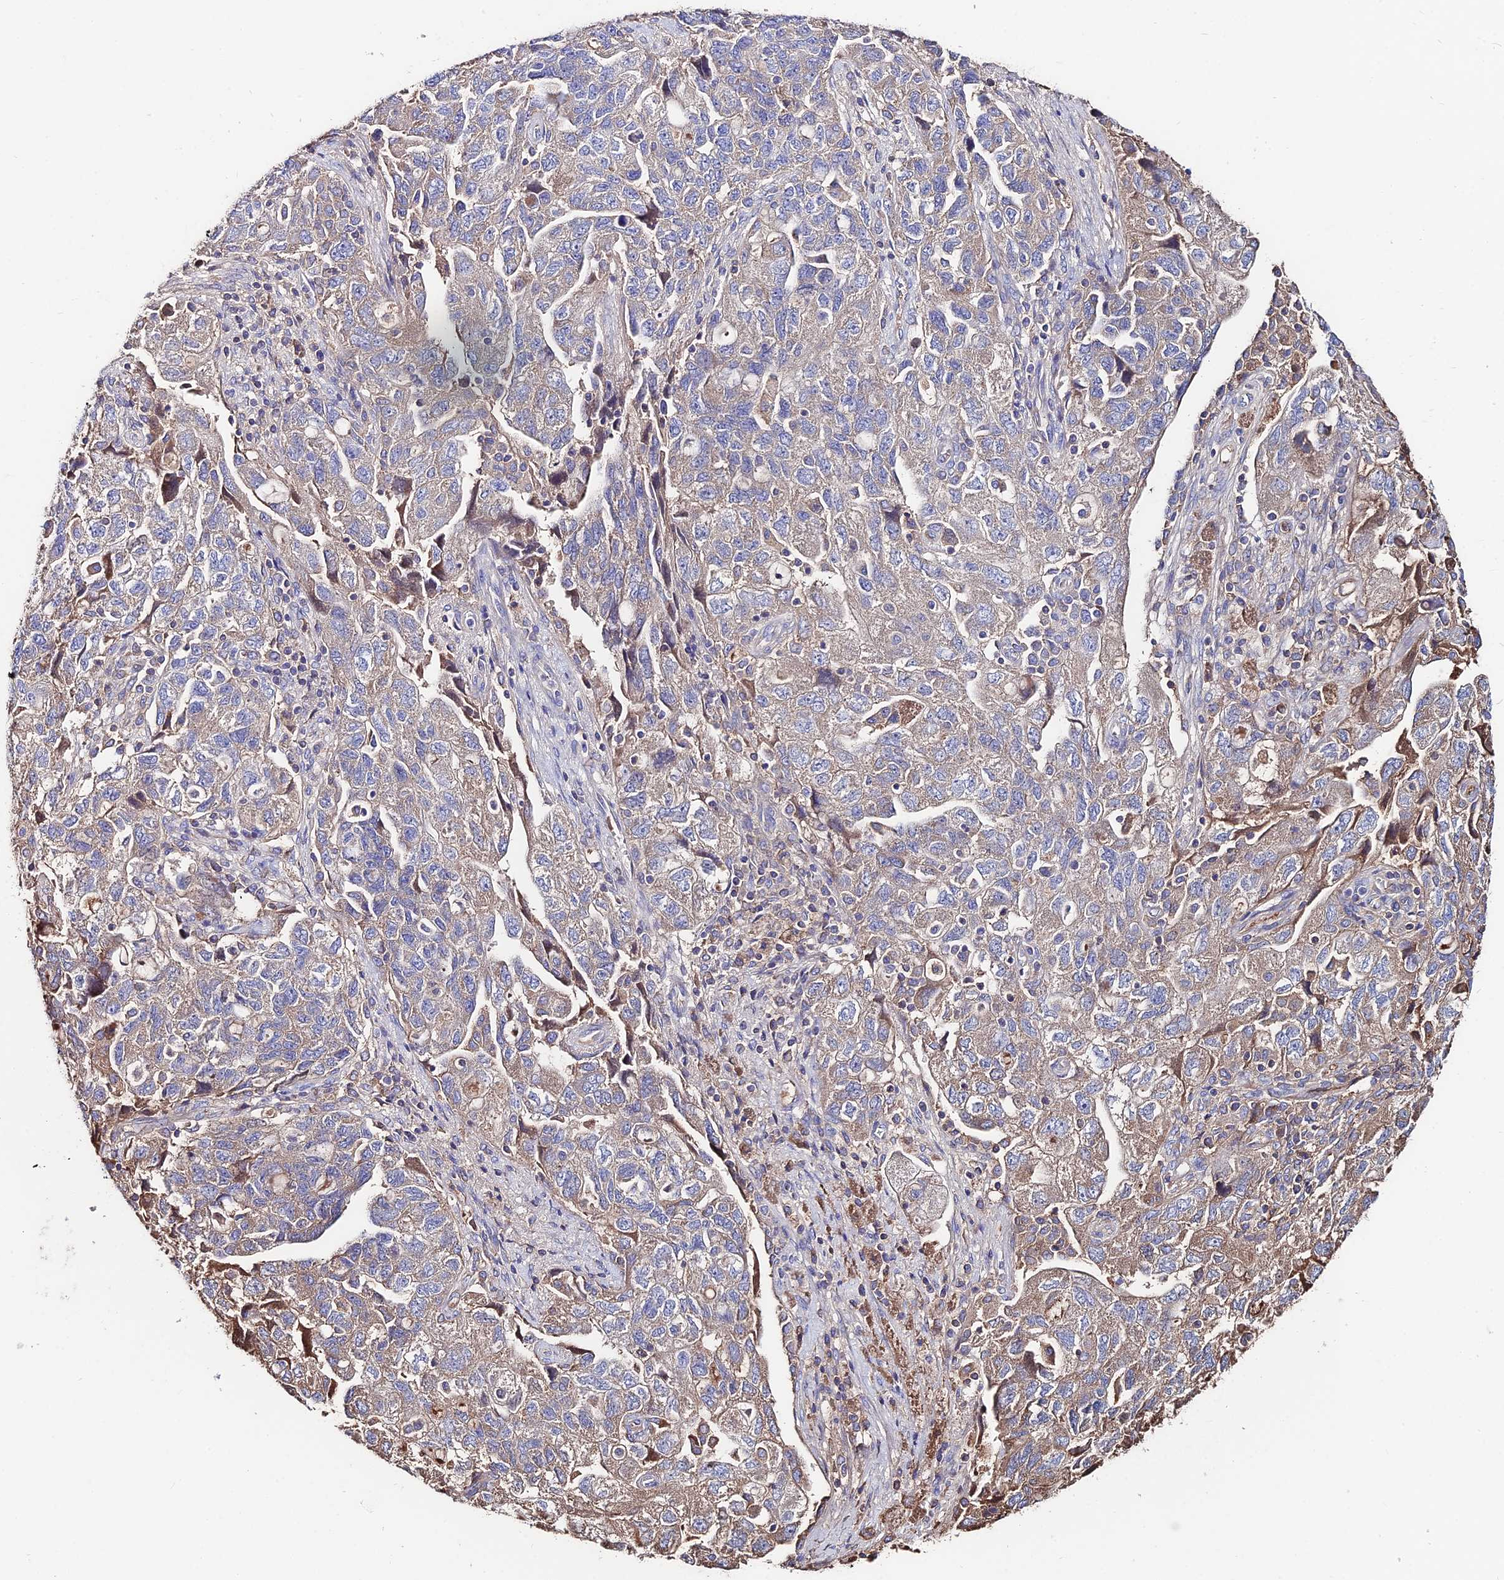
{"staining": {"intensity": "weak", "quantity": "25%-75%", "location": "cytoplasmic/membranous"}, "tissue": "ovarian cancer", "cell_type": "Tumor cells", "image_type": "cancer", "snomed": [{"axis": "morphology", "description": "Carcinoma, NOS"}, {"axis": "morphology", "description": "Cystadenocarcinoma, serous, NOS"}, {"axis": "topography", "description": "Ovary"}], "caption": "A brown stain labels weak cytoplasmic/membranous staining of a protein in ovarian carcinoma tumor cells.", "gene": "SLC25A16", "patient": {"sex": "female", "age": 69}}